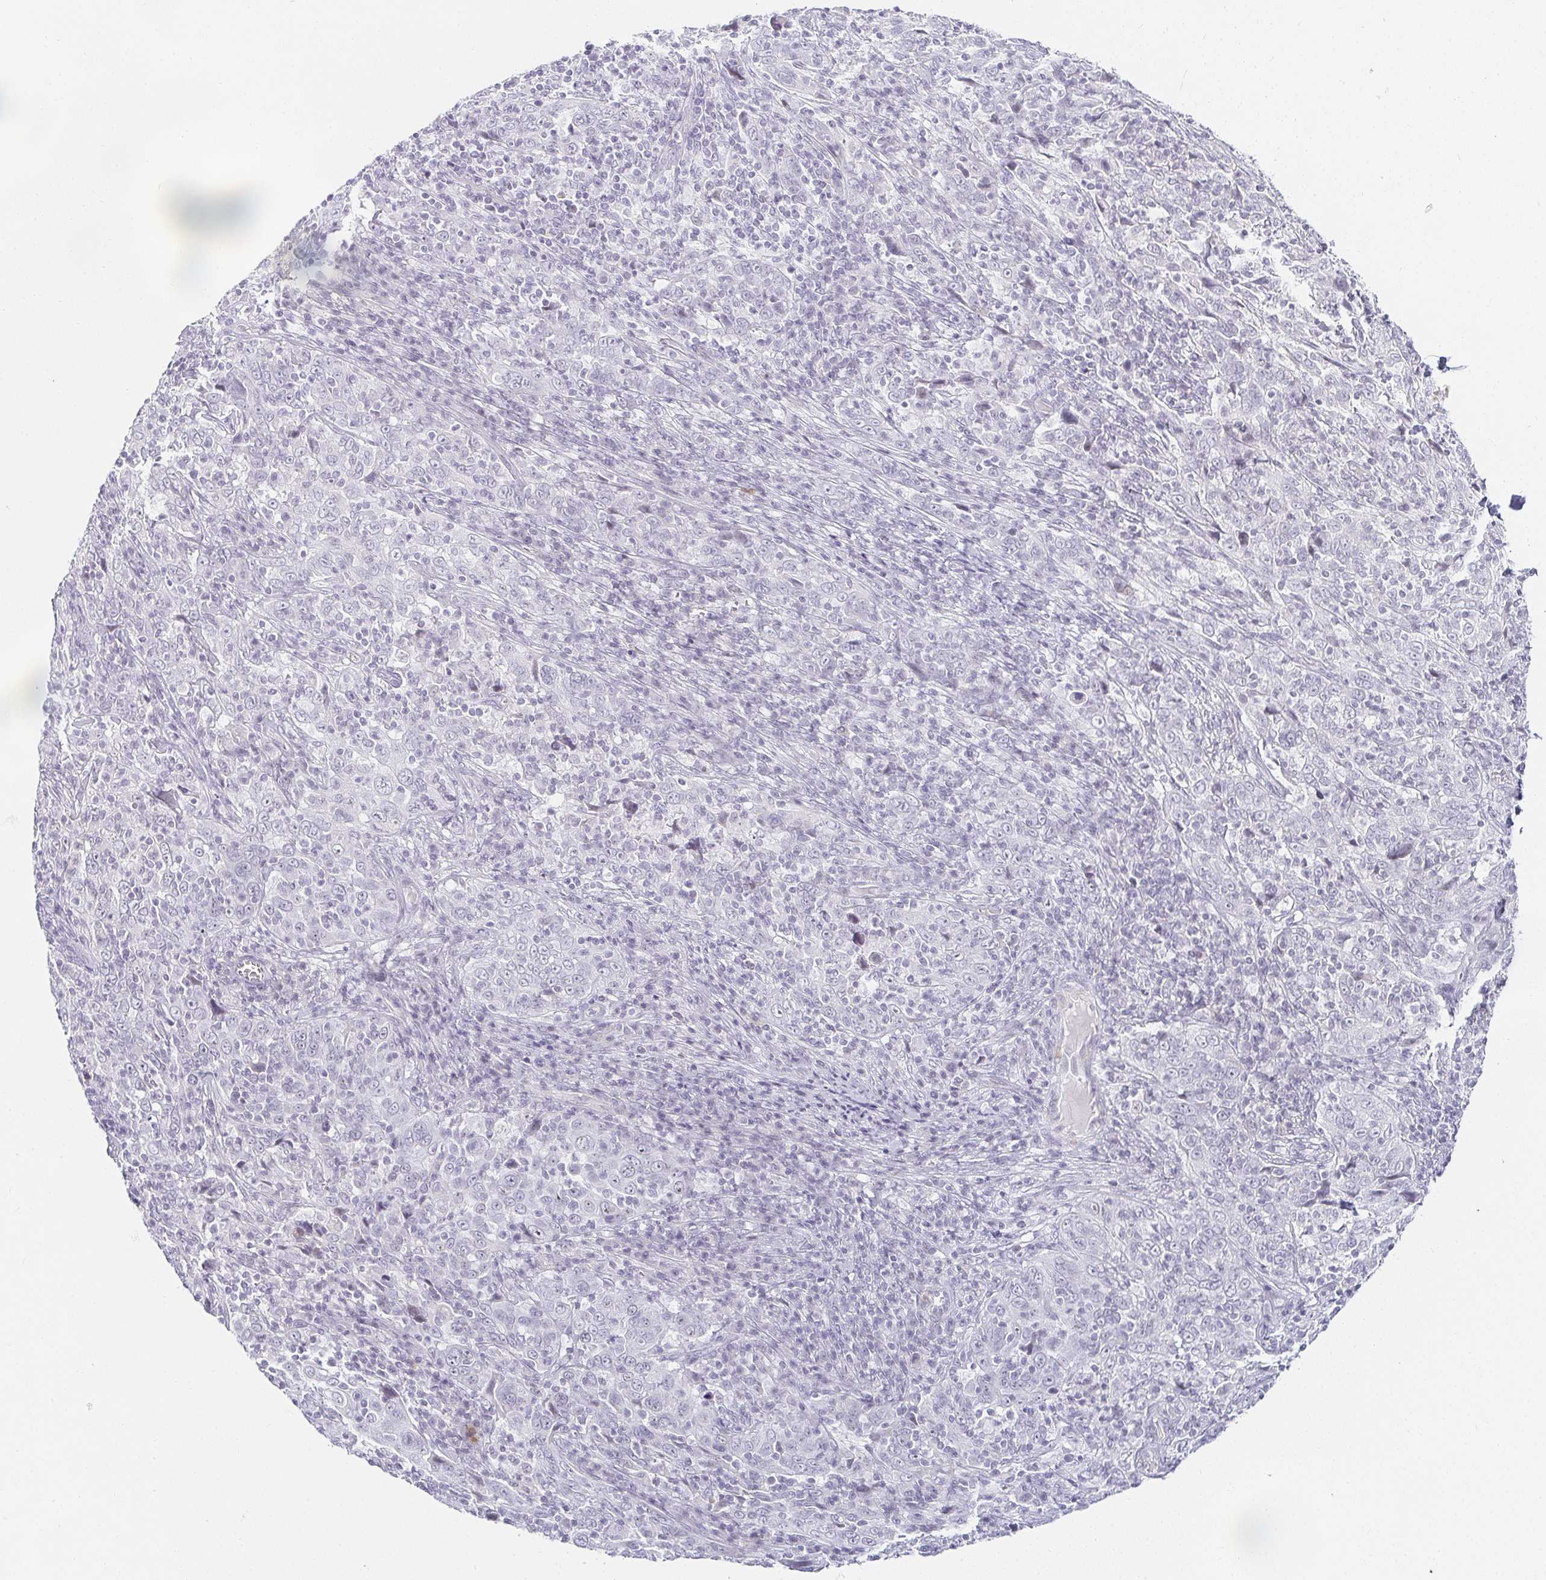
{"staining": {"intensity": "negative", "quantity": "none", "location": "none"}, "tissue": "cervical cancer", "cell_type": "Tumor cells", "image_type": "cancer", "snomed": [{"axis": "morphology", "description": "Squamous cell carcinoma, NOS"}, {"axis": "topography", "description": "Cervix"}], "caption": "The histopathology image shows no significant positivity in tumor cells of cervical cancer (squamous cell carcinoma). (Brightfield microscopy of DAB (3,3'-diaminobenzidine) IHC at high magnification).", "gene": "ACAN", "patient": {"sex": "female", "age": 46}}